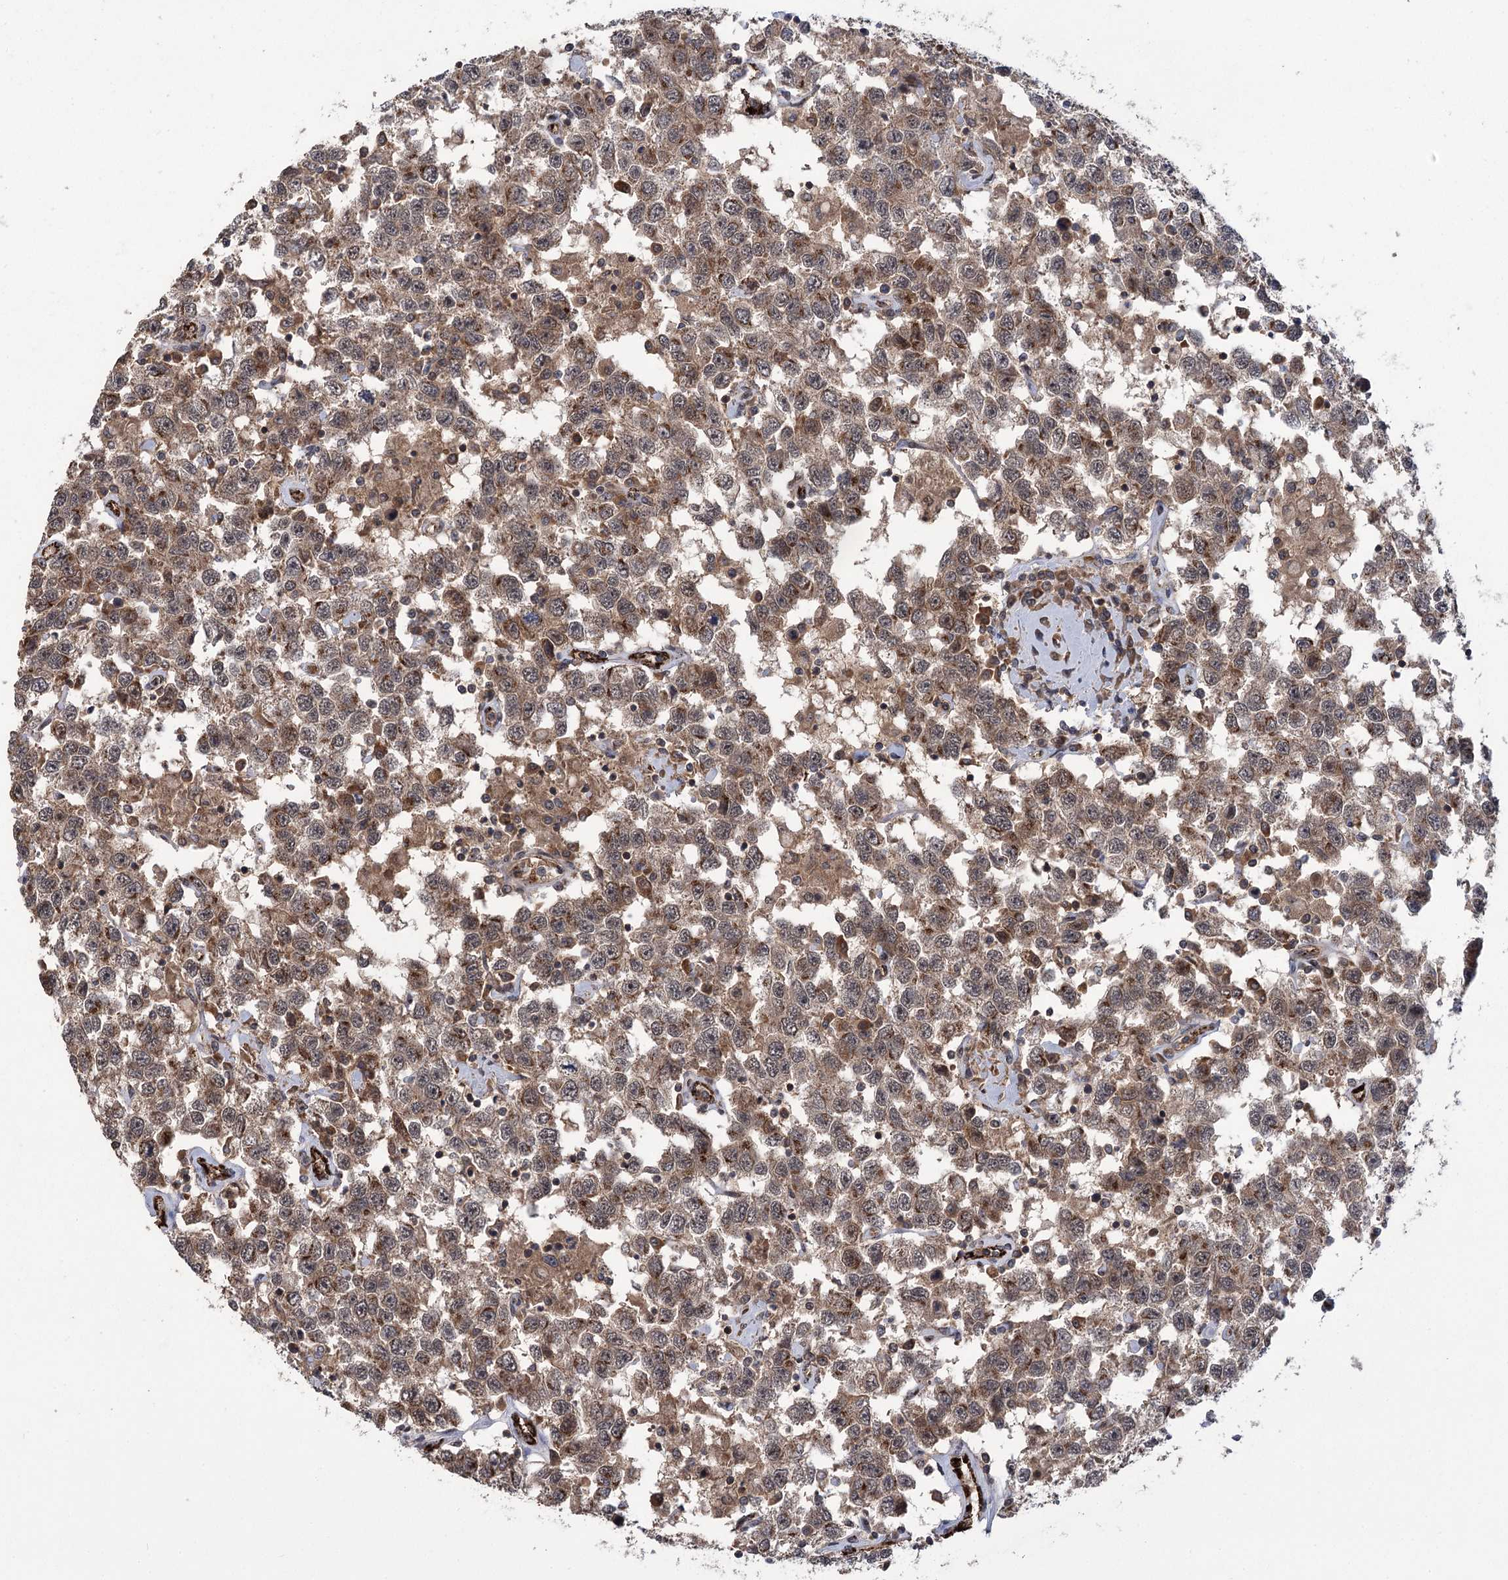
{"staining": {"intensity": "moderate", "quantity": ">75%", "location": "cytoplasmic/membranous,nuclear"}, "tissue": "testis cancer", "cell_type": "Tumor cells", "image_type": "cancer", "snomed": [{"axis": "morphology", "description": "Seminoma, NOS"}, {"axis": "topography", "description": "Testis"}], "caption": "An IHC micrograph of neoplastic tissue is shown. Protein staining in brown highlights moderate cytoplasmic/membranous and nuclear positivity in testis seminoma within tumor cells. Nuclei are stained in blue.", "gene": "CARD19", "patient": {"sex": "male", "age": 41}}